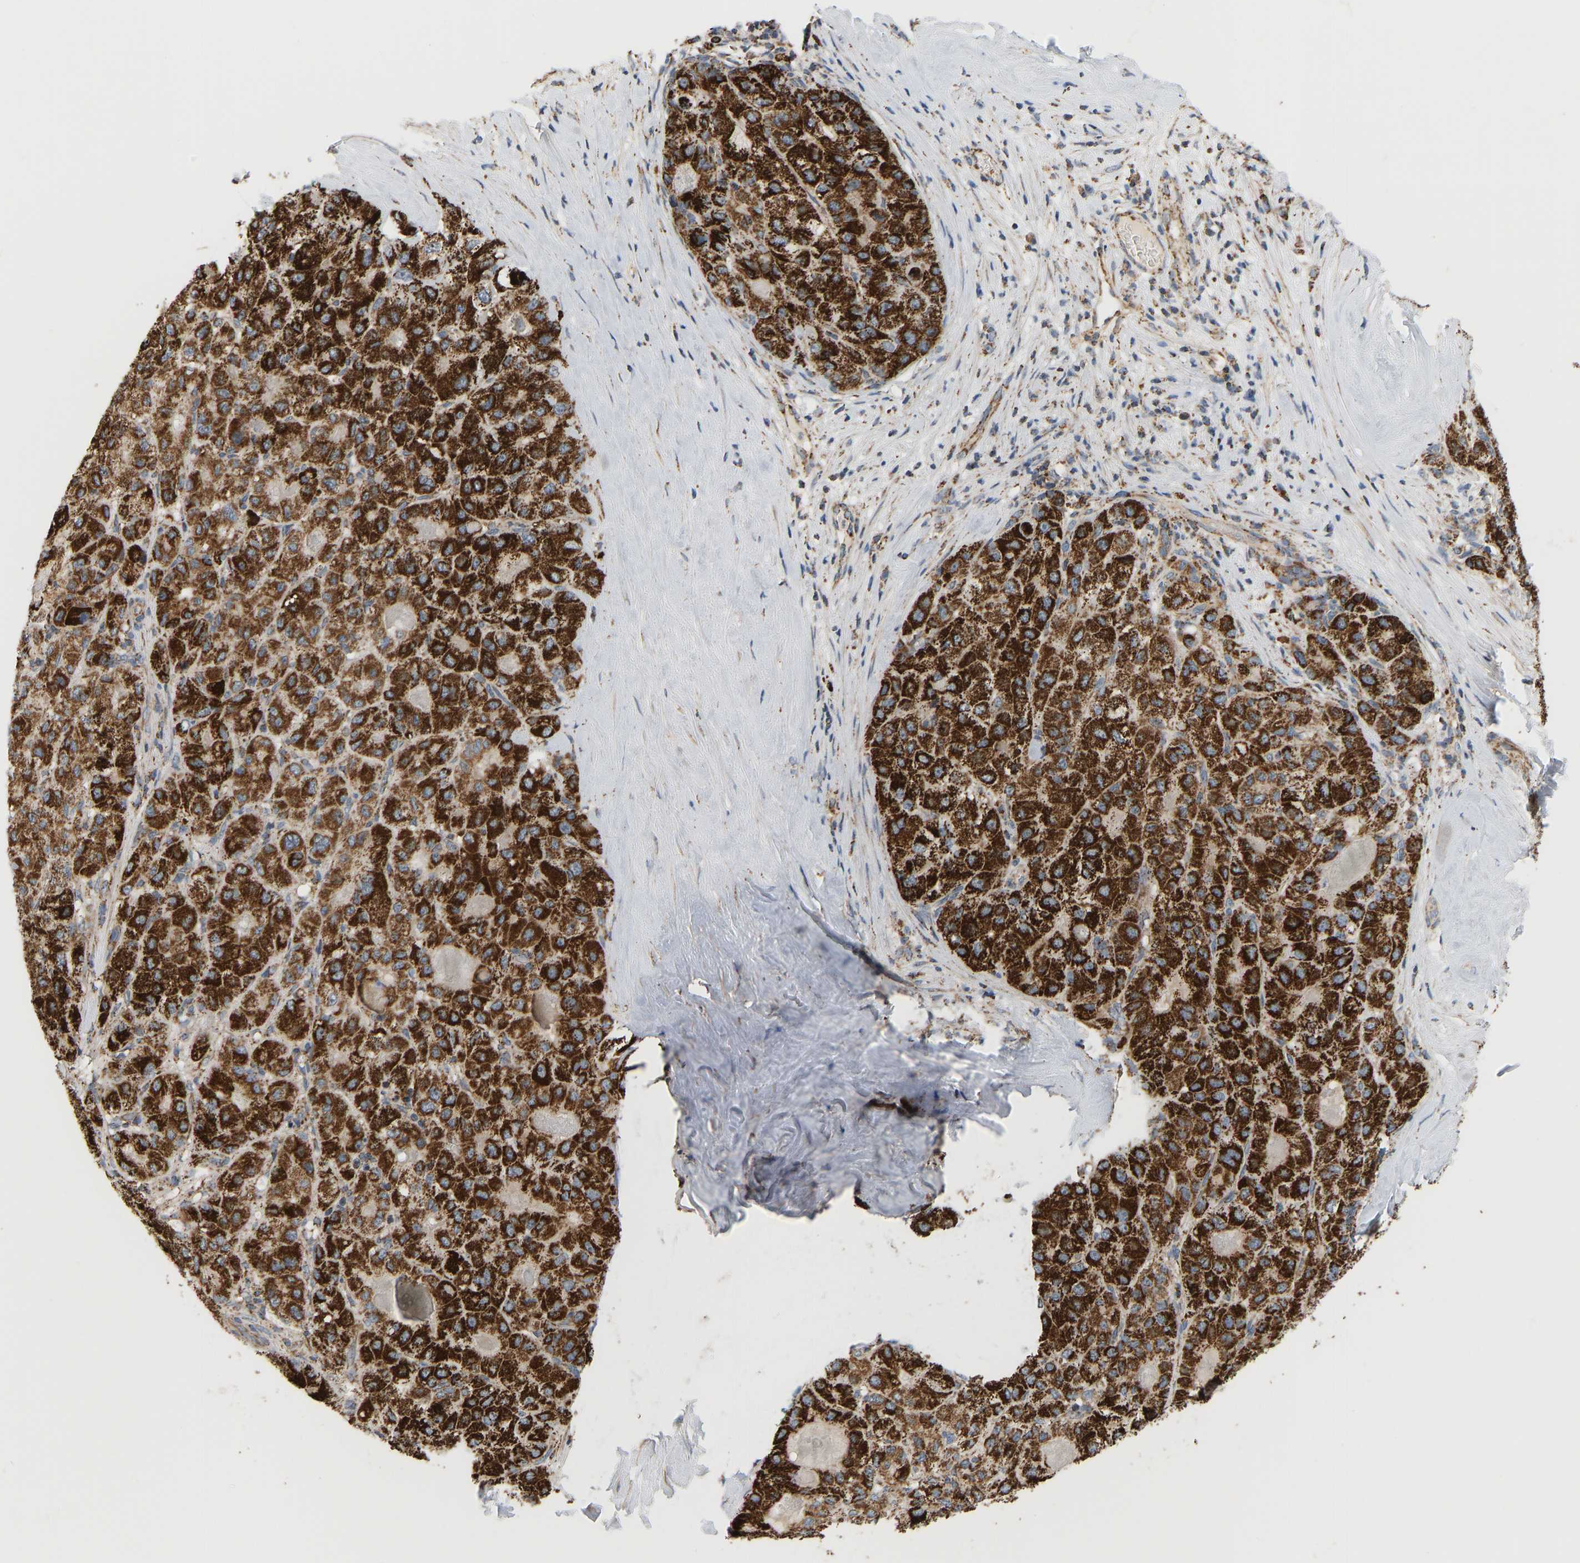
{"staining": {"intensity": "strong", "quantity": ">75%", "location": "cytoplasmic/membranous"}, "tissue": "liver cancer", "cell_type": "Tumor cells", "image_type": "cancer", "snomed": [{"axis": "morphology", "description": "Carcinoma, Hepatocellular, NOS"}, {"axis": "topography", "description": "Liver"}], "caption": "This photomicrograph shows immunohistochemistry staining of liver cancer, with high strong cytoplasmic/membranous positivity in approximately >75% of tumor cells.", "gene": "GPSM2", "patient": {"sex": "male", "age": 80}}